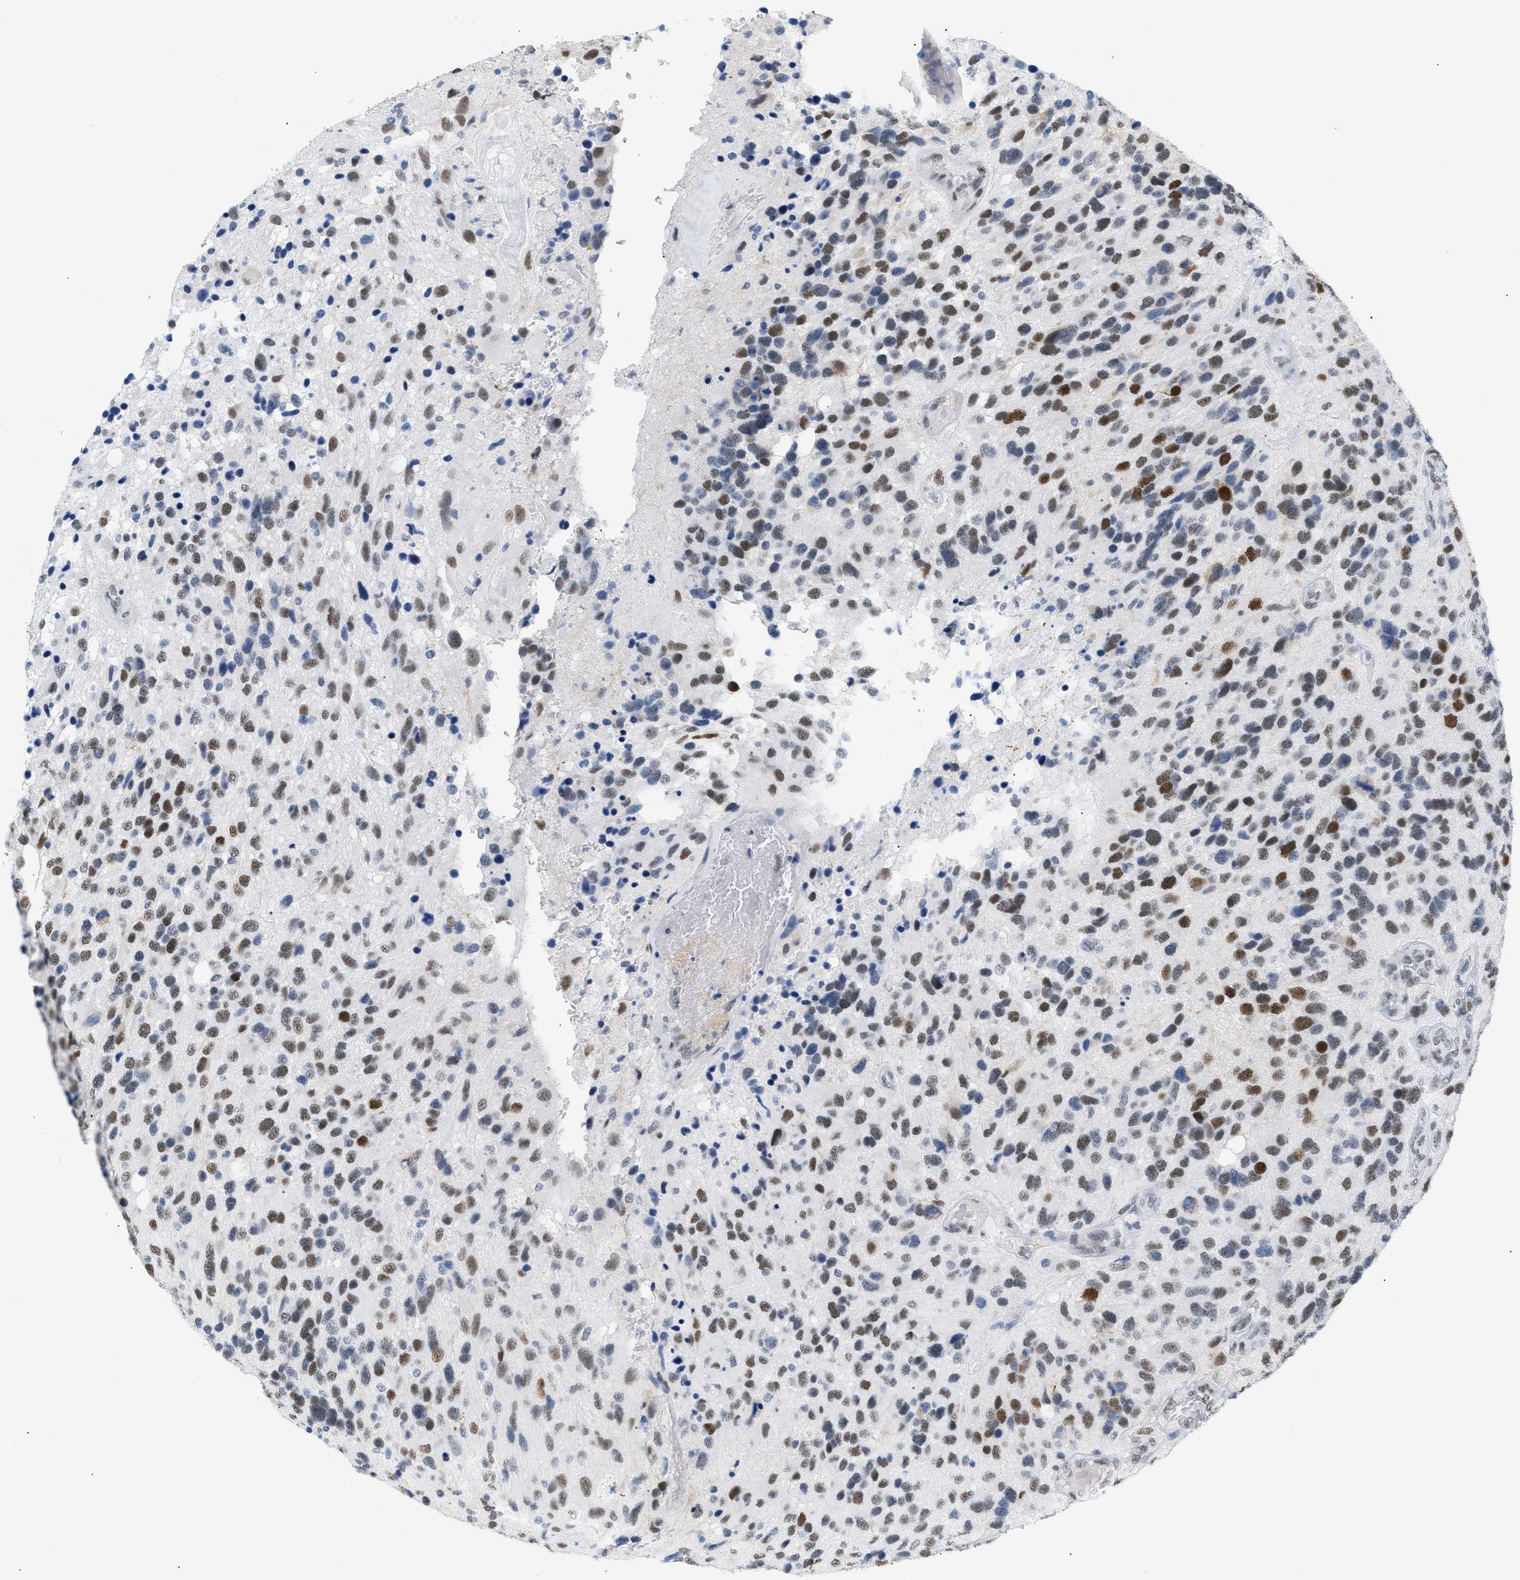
{"staining": {"intensity": "moderate", "quantity": "25%-75%", "location": "nuclear"}, "tissue": "glioma", "cell_type": "Tumor cells", "image_type": "cancer", "snomed": [{"axis": "morphology", "description": "Glioma, malignant, High grade"}, {"axis": "topography", "description": "Brain"}], "caption": "Immunohistochemistry (DAB) staining of human glioma displays moderate nuclear protein positivity in approximately 25%-75% of tumor cells.", "gene": "ELN", "patient": {"sex": "female", "age": 58}}